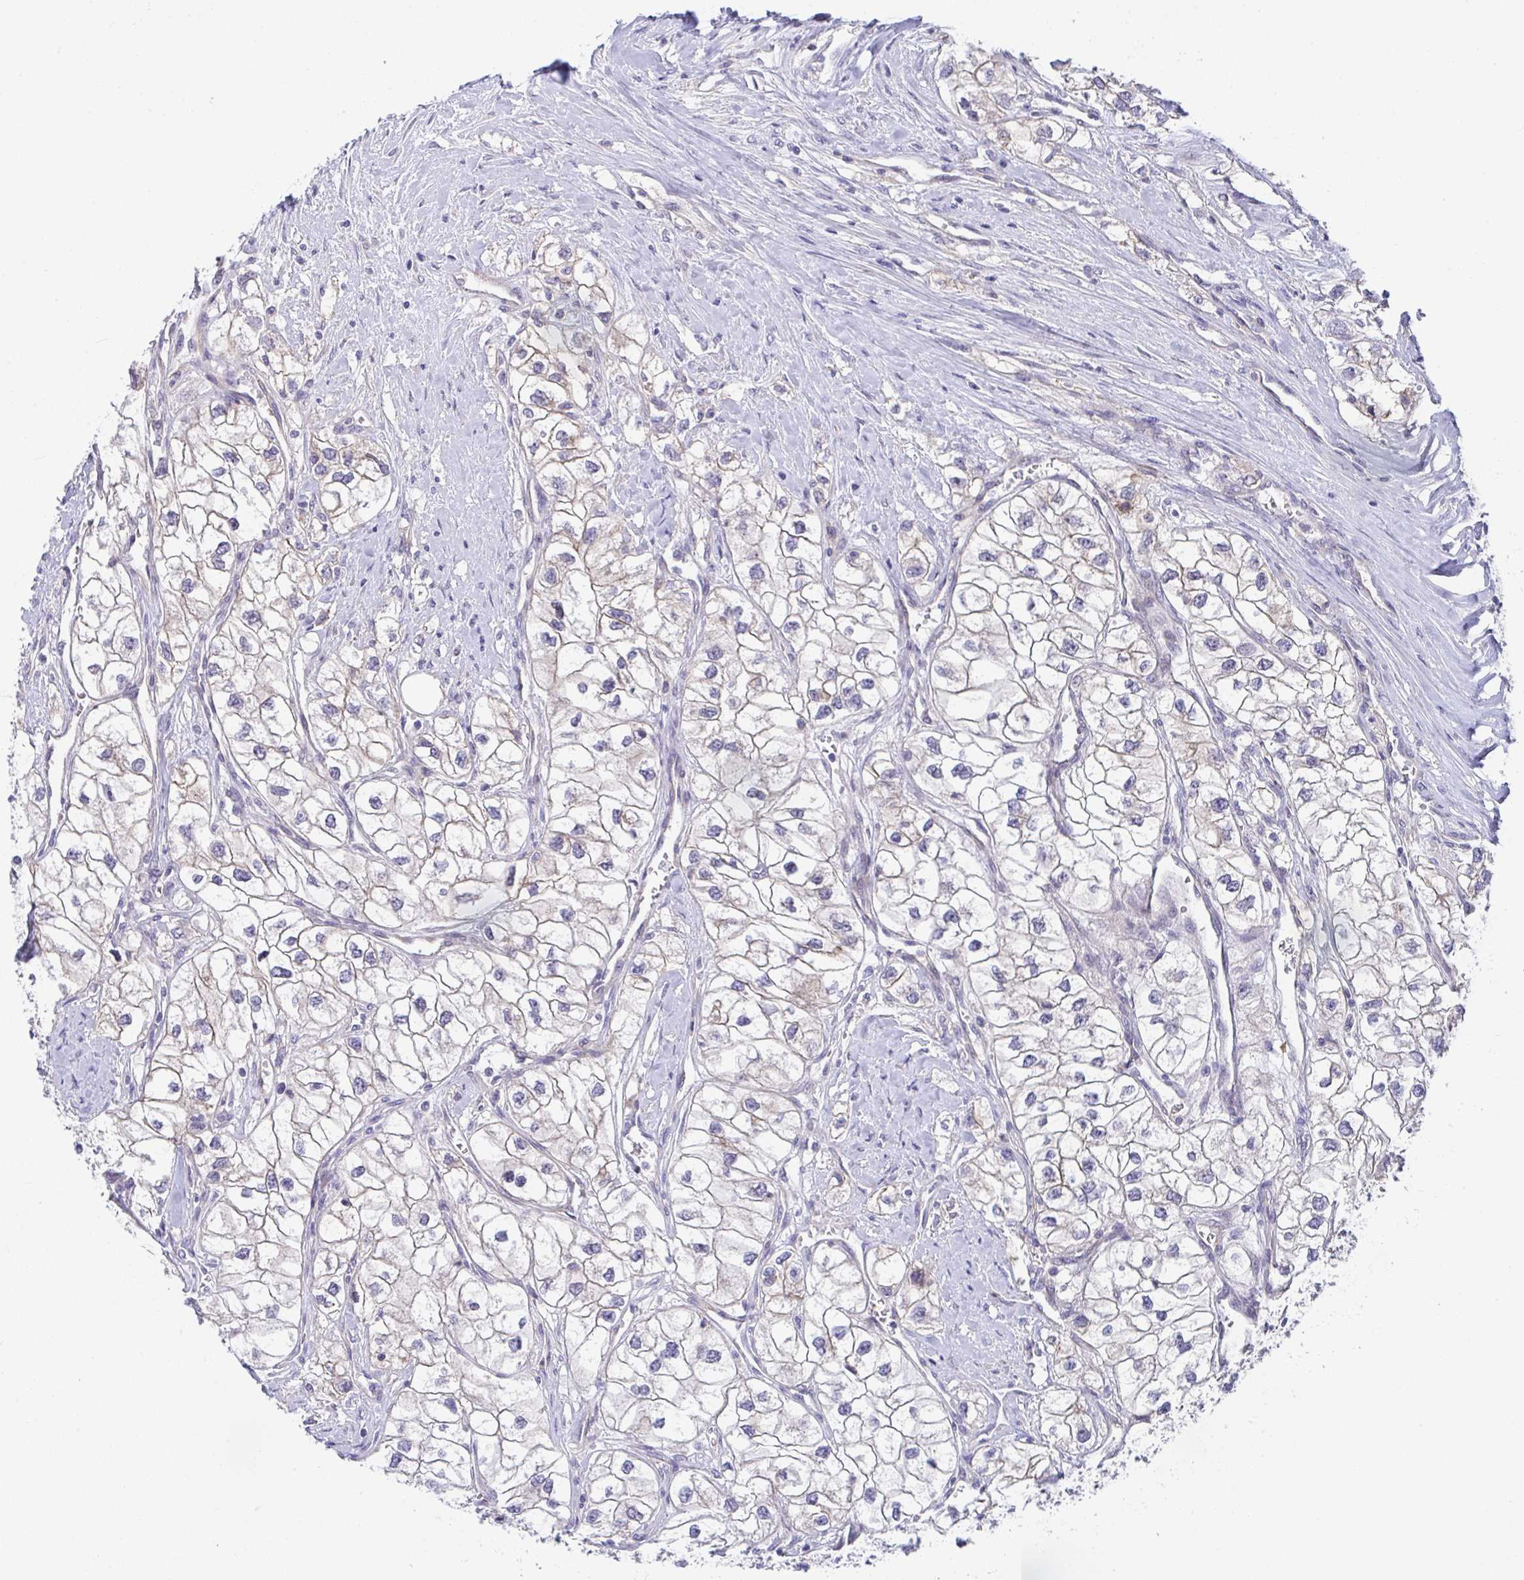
{"staining": {"intensity": "negative", "quantity": "none", "location": "none"}, "tissue": "renal cancer", "cell_type": "Tumor cells", "image_type": "cancer", "snomed": [{"axis": "morphology", "description": "Adenocarcinoma, NOS"}, {"axis": "topography", "description": "Kidney"}], "caption": "Histopathology image shows no significant protein staining in tumor cells of adenocarcinoma (renal). Nuclei are stained in blue.", "gene": "RHOXF1", "patient": {"sex": "male", "age": 59}}